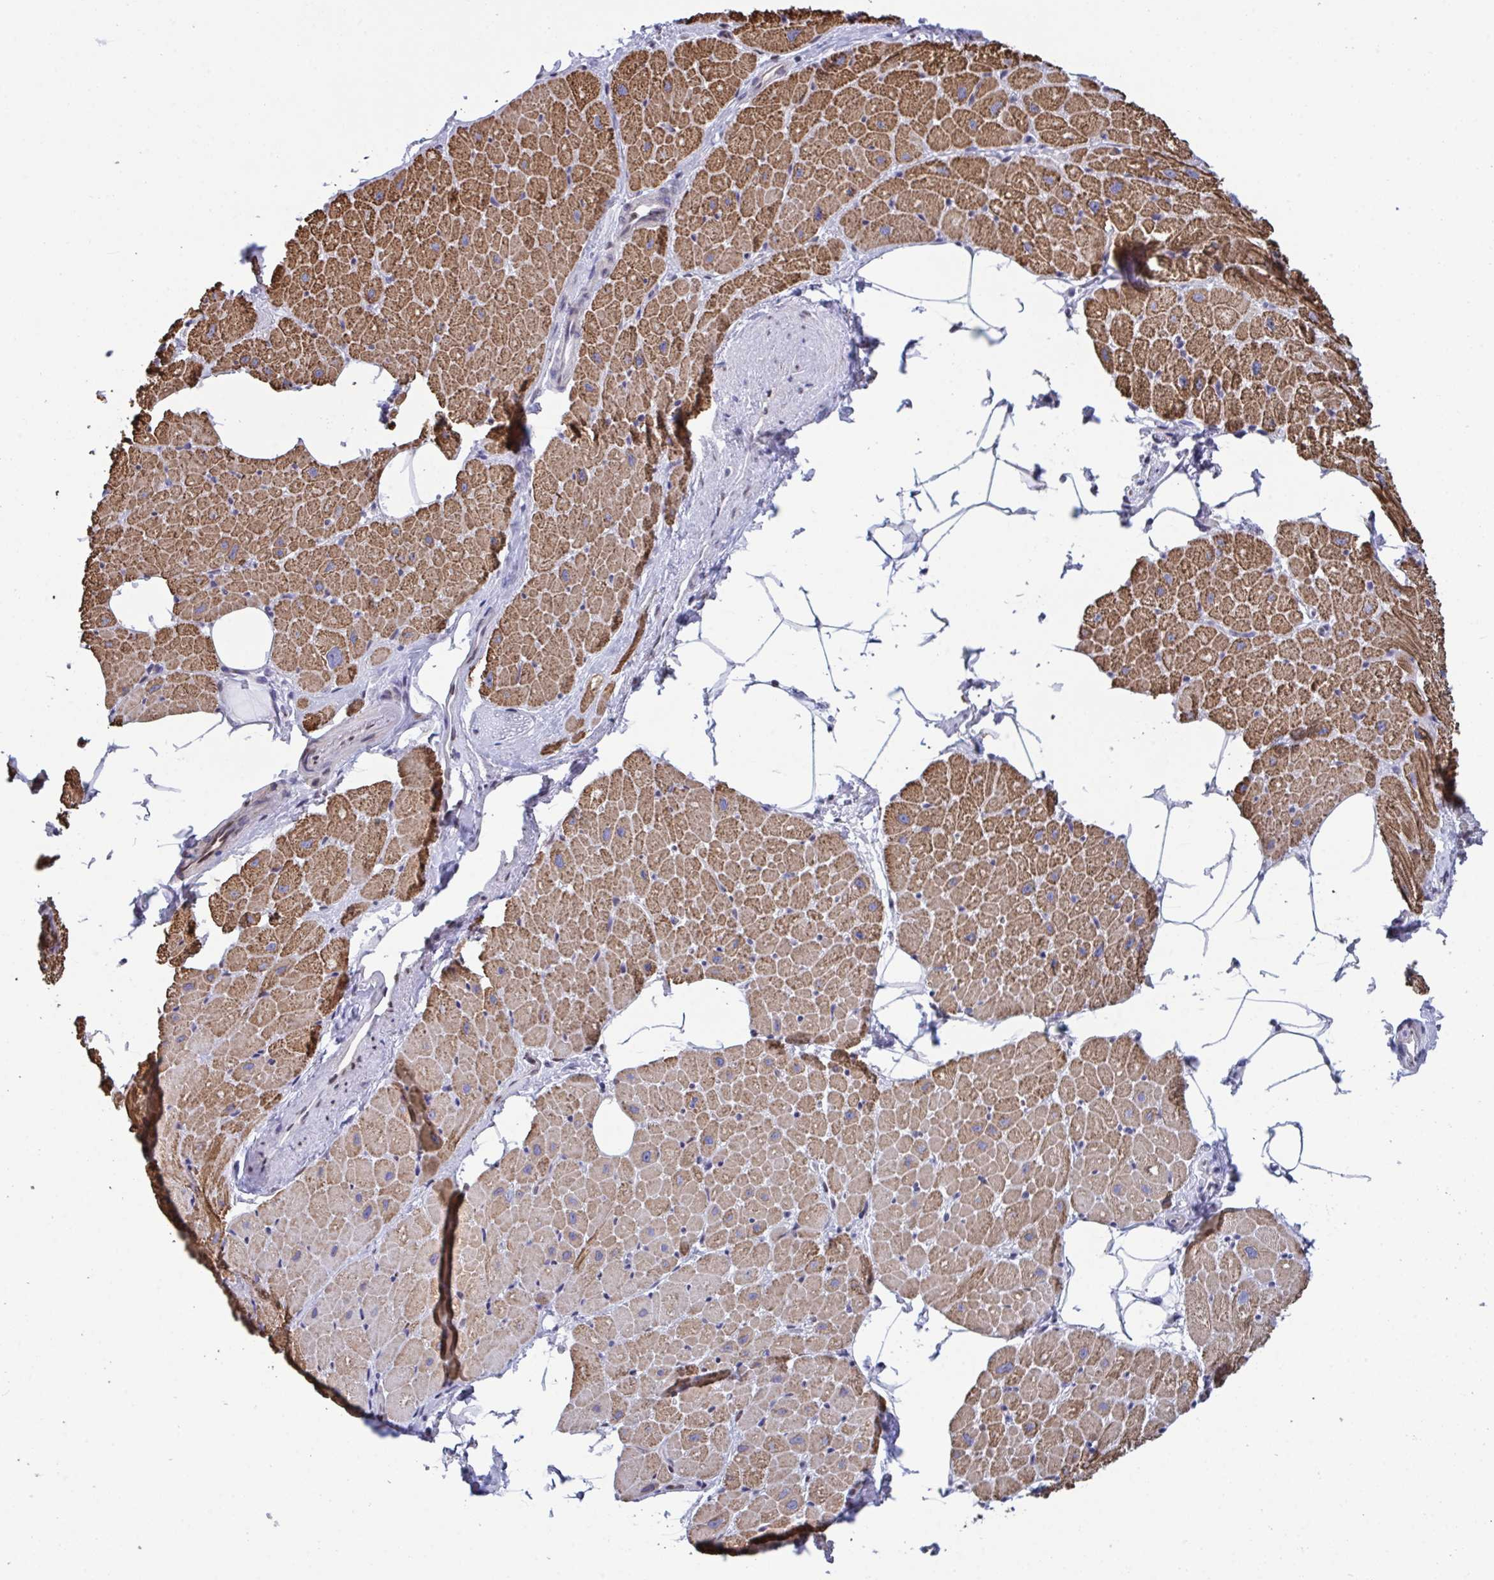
{"staining": {"intensity": "moderate", "quantity": ">75%", "location": "cytoplasmic/membranous"}, "tissue": "heart muscle", "cell_type": "Cardiomyocytes", "image_type": "normal", "snomed": [{"axis": "morphology", "description": "Normal tissue, NOS"}, {"axis": "topography", "description": "Heart"}], "caption": "Brown immunohistochemical staining in unremarkable human heart muscle reveals moderate cytoplasmic/membranous expression in approximately >75% of cardiomyocytes. Using DAB (brown) and hematoxylin (blue) stains, captured at high magnification using brightfield microscopy.", "gene": "PELI1", "patient": {"sex": "male", "age": 62}}